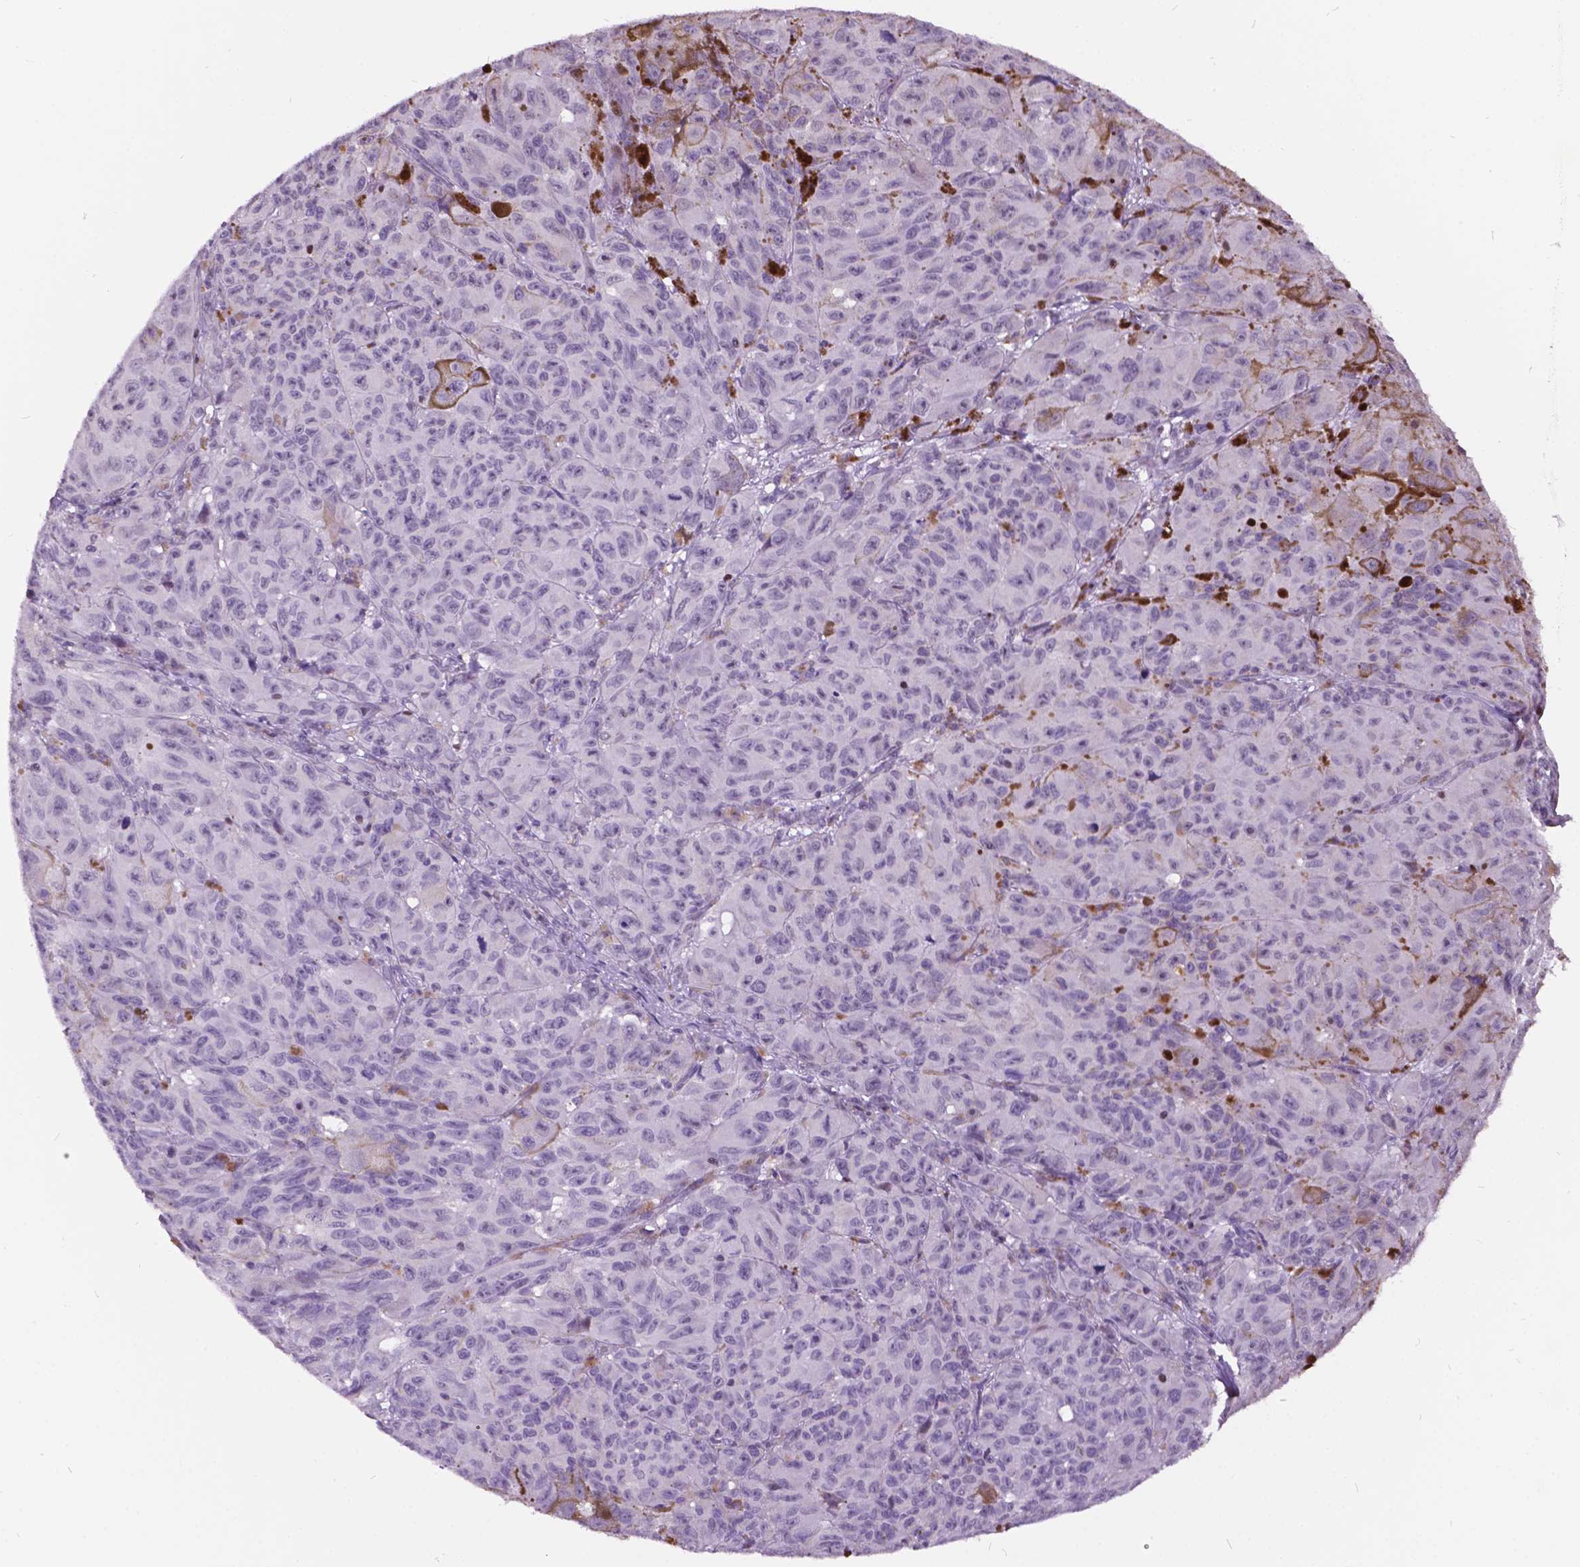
{"staining": {"intensity": "negative", "quantity": "none", "location": "none"}, "tissue": "melanoma", "cell_type": "Tumor cells", "image_type": "cancer", "snomed": [{"axis": "morphology", "description": "Malignant melanoma, NOS"}, {"axis": "topography", "description": "Vulva, labia, clitoris and Bartholin´s gland, NO"}], "caption": "This is an IHC histopathology image of melanoma. There is no positivity in tumor cells.", "gene": "DPF3", "patient": {"sex": "female", "age": 75}}